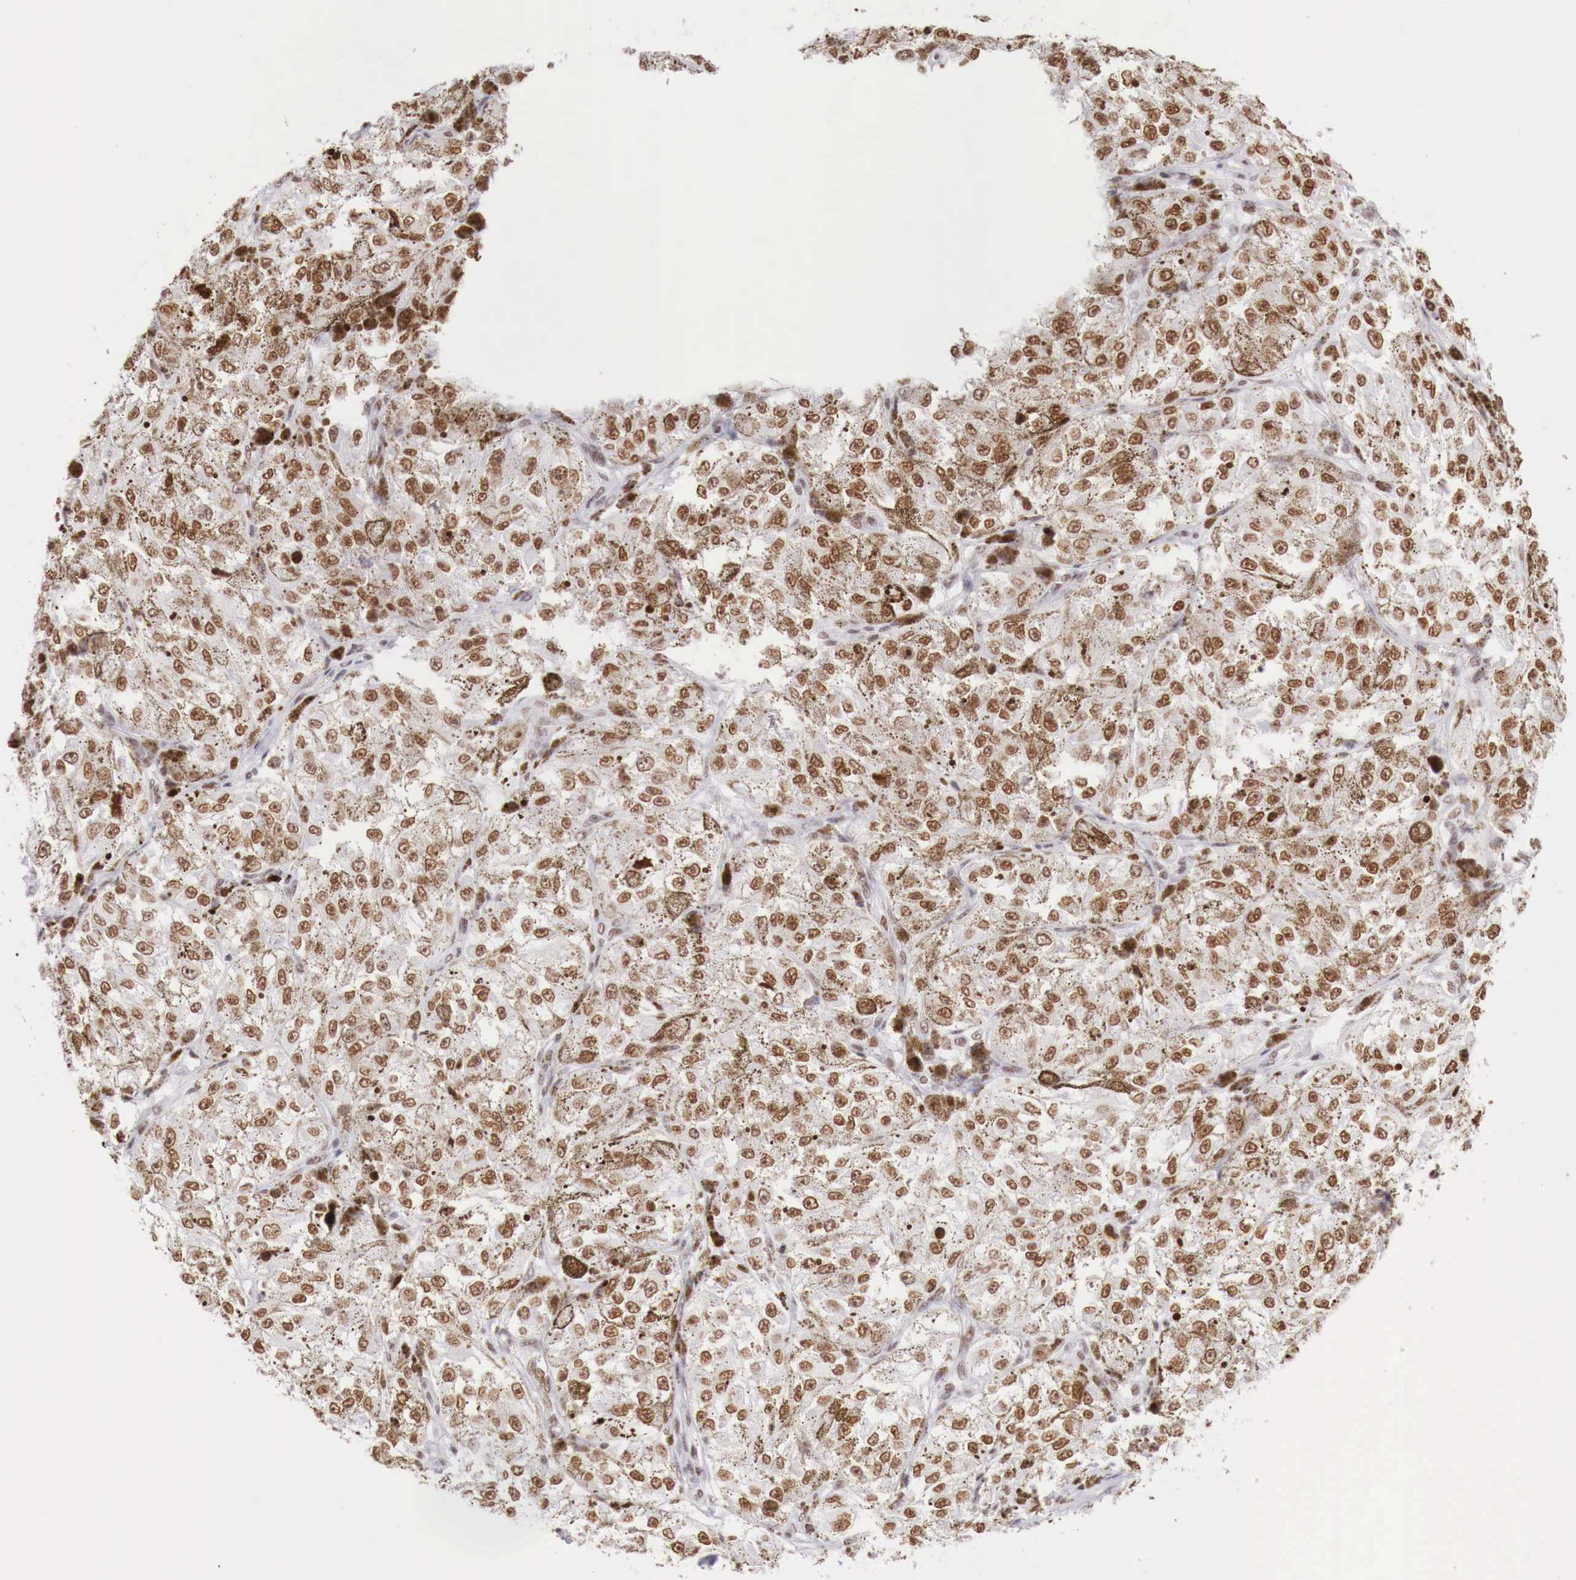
{"staining": {"intensity": "moderate", "quantity": "25%-75%", "location": "nuclear"}, "tissue": "melanoma", "cell_type": "Tumor cells", "image_type": "cancer", "snomed": [{"axis": "morphology", "description": "Malignant melanoma, NOS"}, {"axis": "topography", "description": "Skin"}], "caption": "A high-resolution photomicrograph shows IHC staining of malignant melanoma, which shows moderate nuclear expression in approximately 25%-75% of tumor cells.", "gene": "PHF14", "patient": {"sex": "male", "age": 67}}